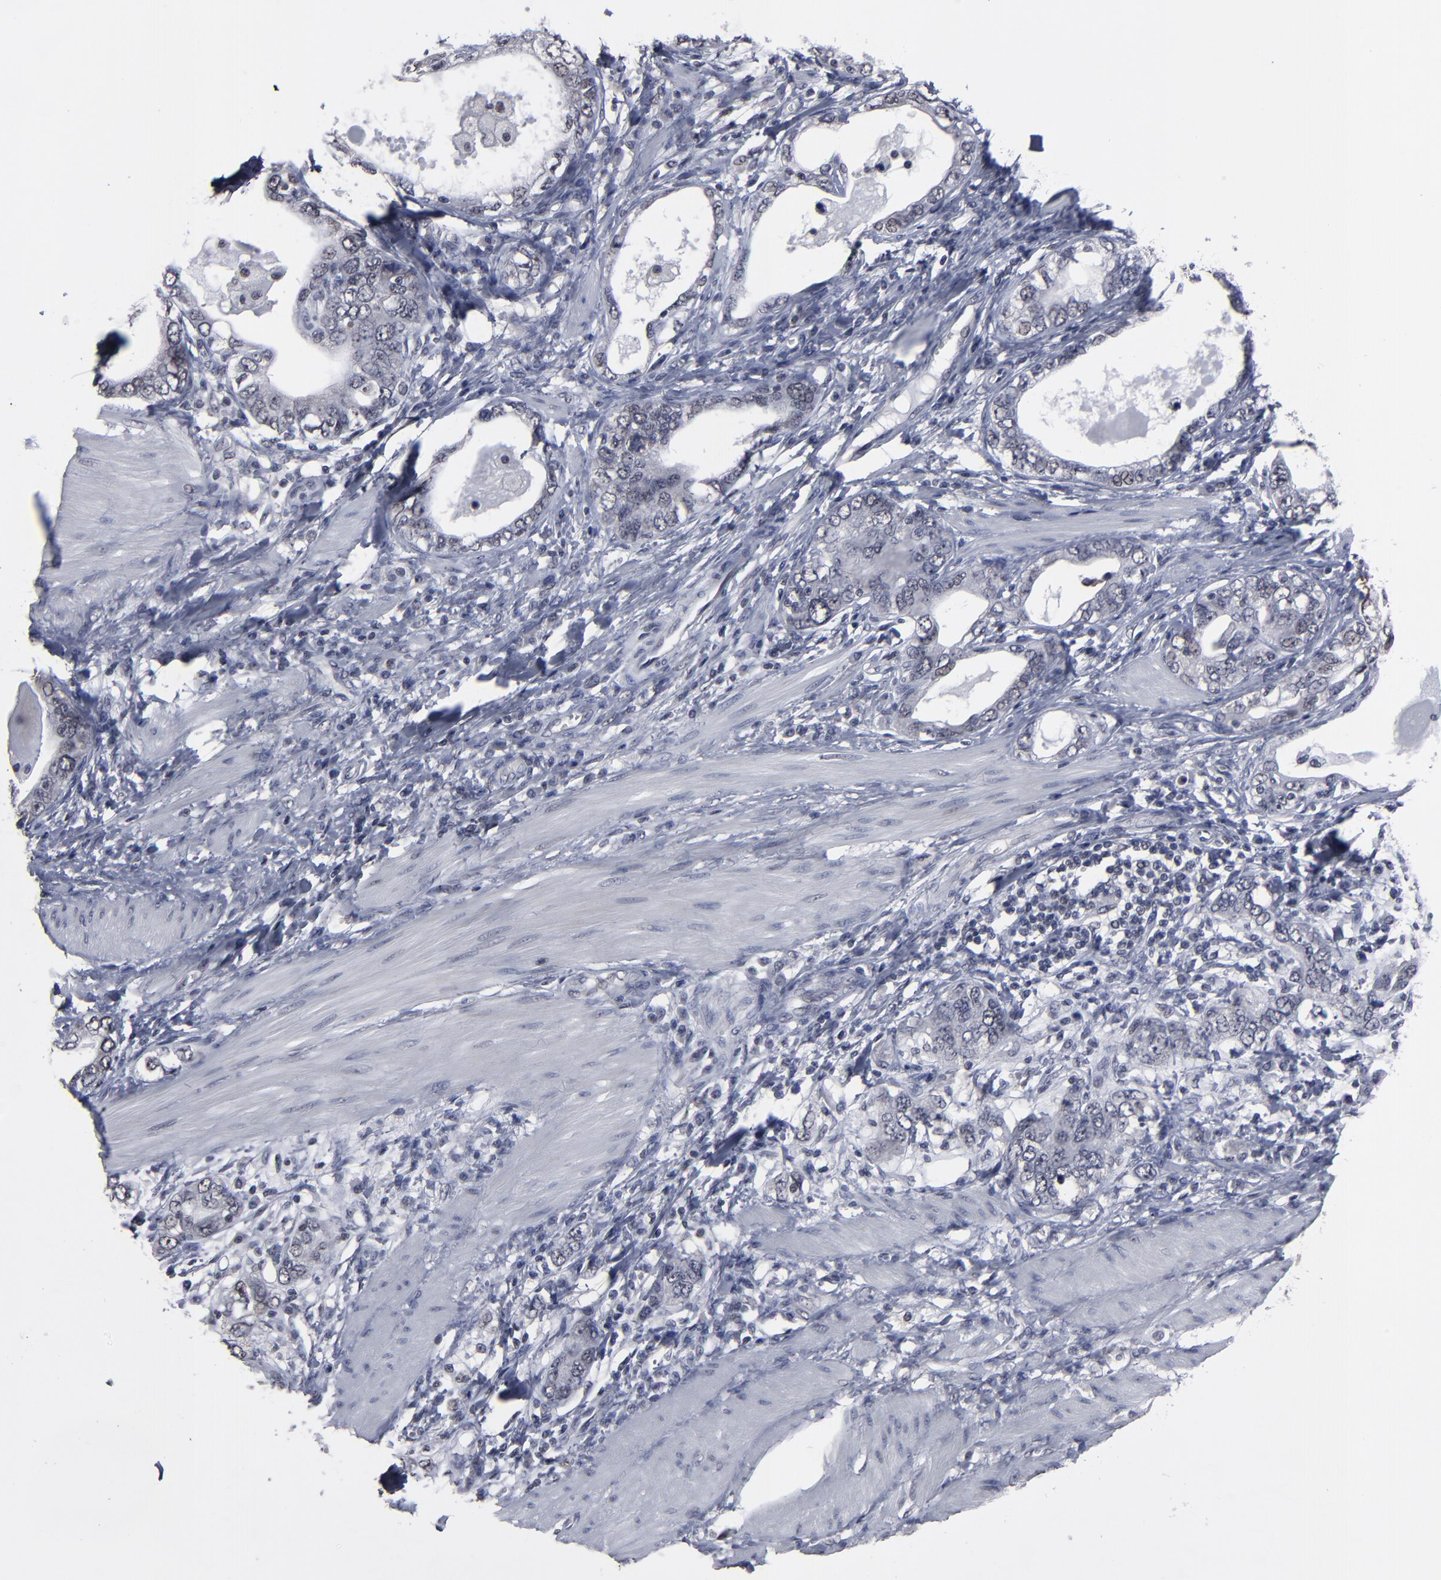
{"staining": {"intensity": "negative", "quantity": "none", "location": "none"}, "tissue": "stomach cancer", "cell_type": "Tumor cells", "image_type": "cancer", "snomed": [{"axis": "morphology", "description": "Adenocarcinoma, NOS"}, {"axis": "topography", "description": "Stomach, lower"}], "caption": "Immunohistochemistry (IHC) micrograph of neoplastic tissue: human adenocarcinoma (stomach) stained with DAB exhibits no significant protein positivity in tumor cells. The staining was performed using DAB (3,3'-diaminobenzidine) to visualize the protein expression in brown, while the nuclei were stained in blue with hematoxylin (Magnification: 20x).", "gene": "SSRP1", "patient": {"sex": "female", "age": 93}}